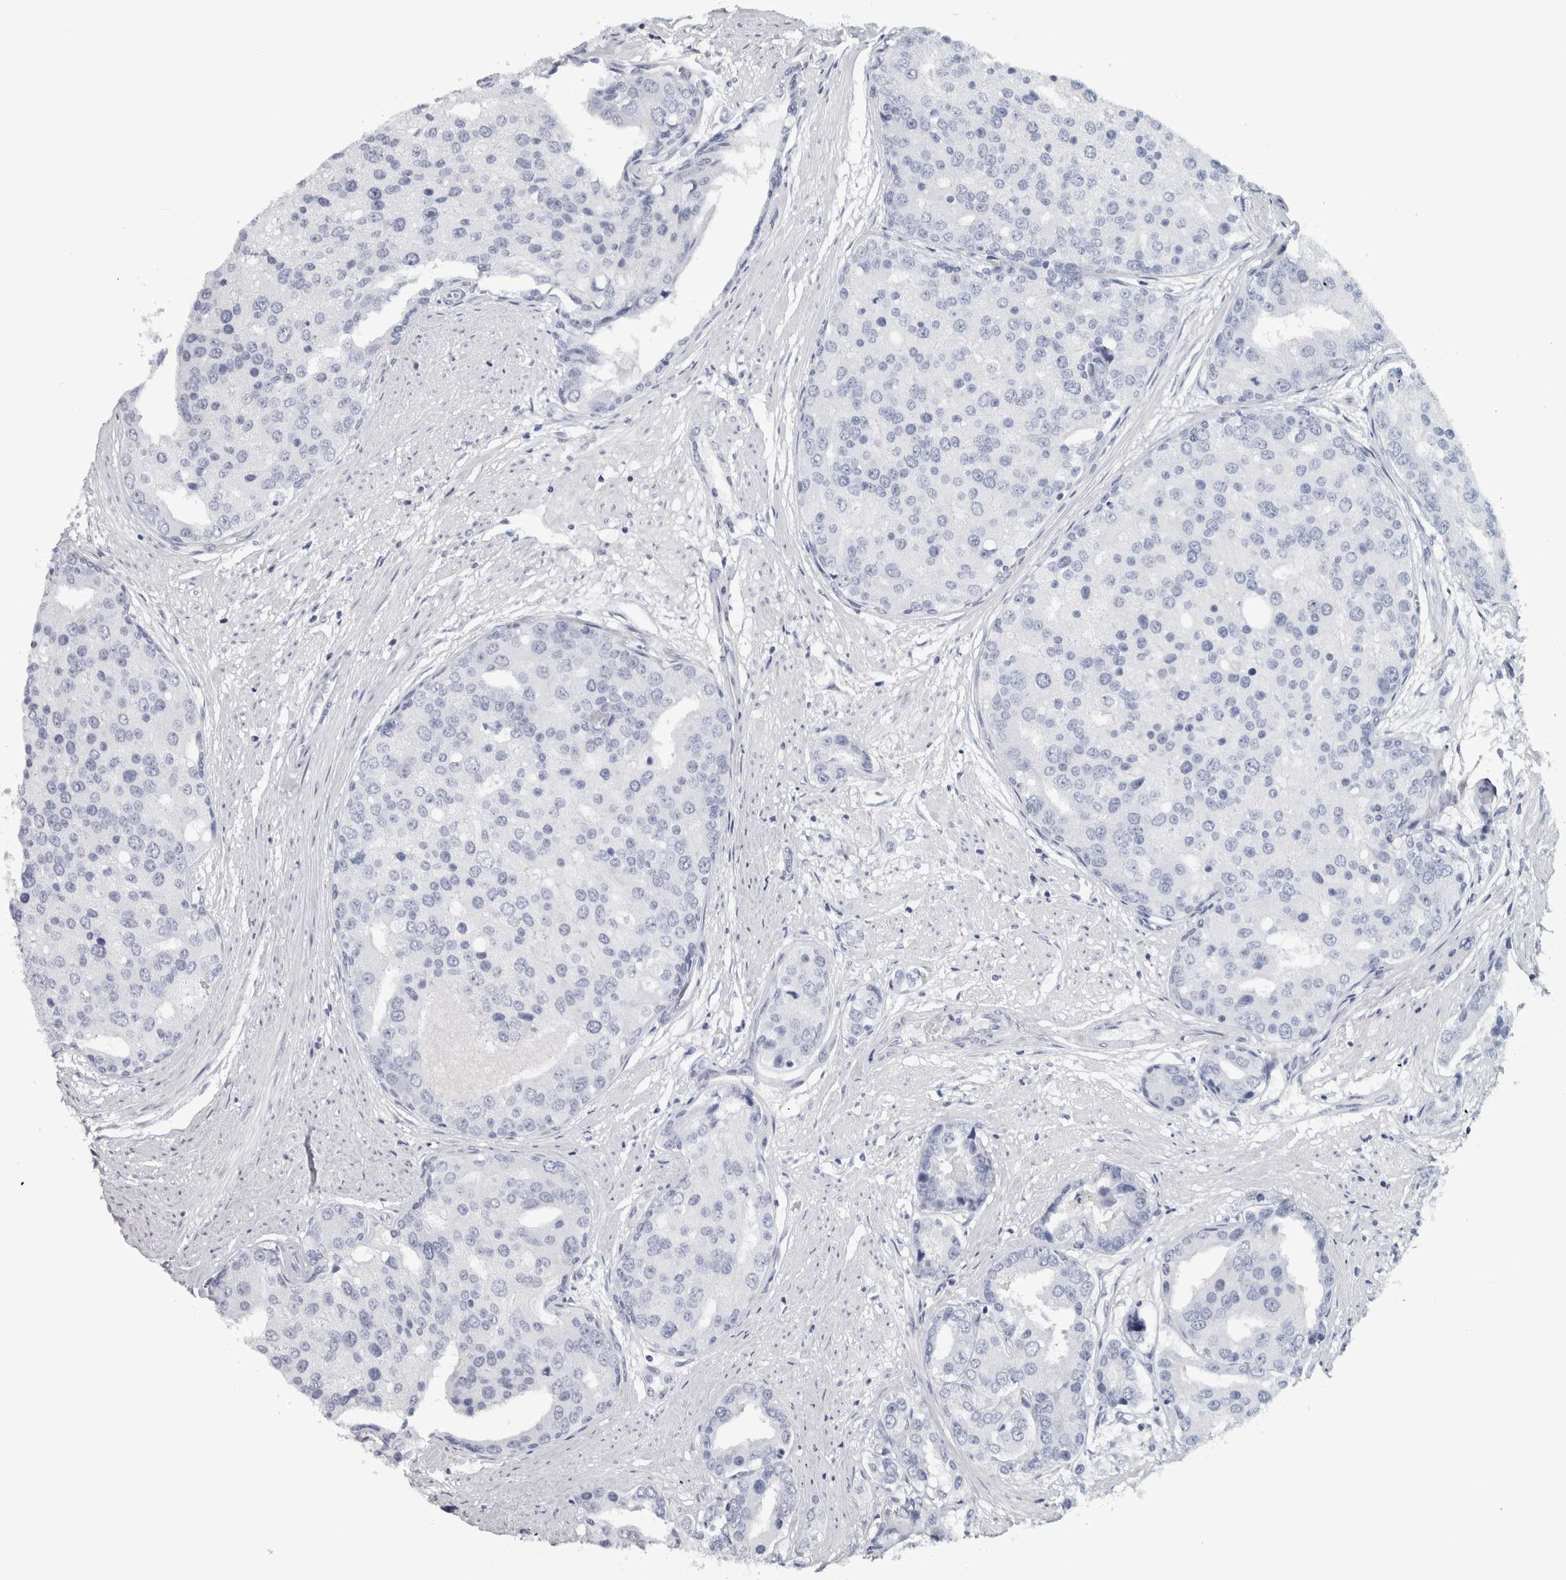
{"staining": {"intensity": "negative", "quantity": "none", "location": "none"}, "tissue": "prostate cancer", "cell_type": "Tumor cells", "image_type": "cancer", "snomed": [{"axis": "morphology", "description": "Adenocarcinoma, High grade"}, {"axis": "topography", "description": "Prostate"}], "caption": "DAB (3,3'-diaminobenzidine) immunohistochemical staining of adenocarcinoma (high-grade) (prostate) reveals no significant positivity in tumor cells.", "gene": "NECAB1", "patient": {"sex": "male", "age": 50}}